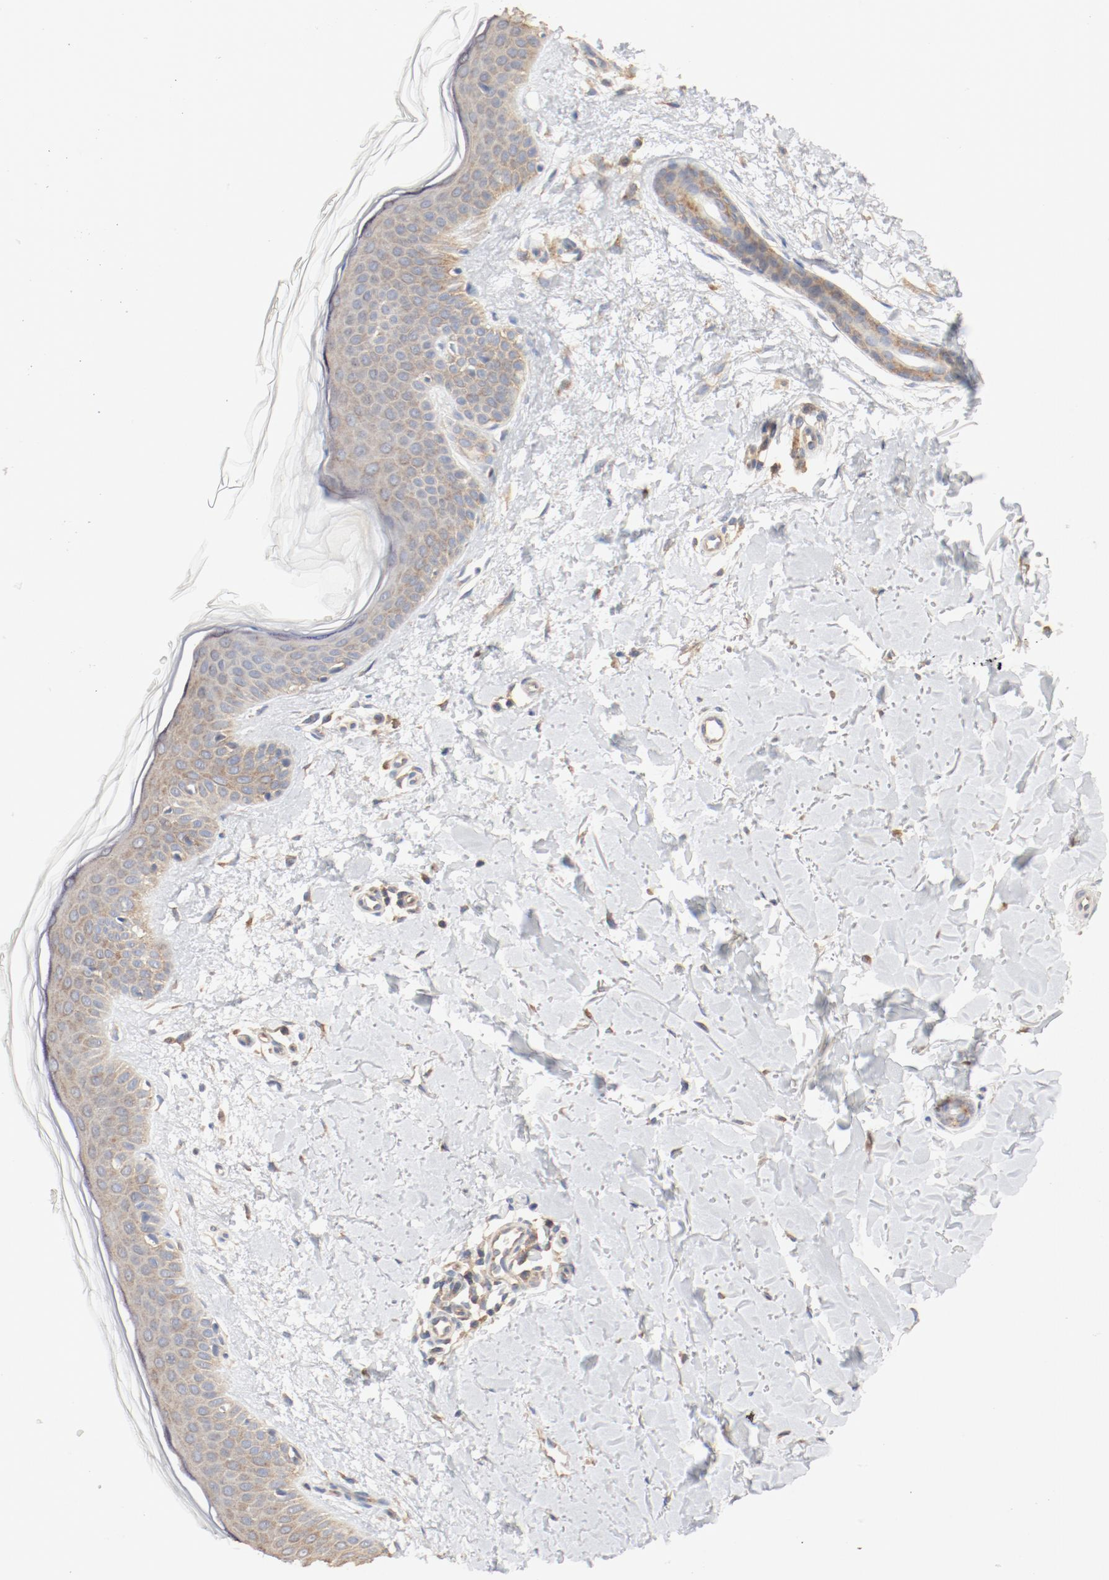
{"staining": {"intensity": "weak", "quantity": ">75%", "location": "cytoplasmic/membranous"}, "tissue": "skin", "cell_type": "Fibroblasts", "image_type": "normal", "snomed": [{"axis": "morphology", "description": "Normal tissue, NOS"}, {"axis": "topography", "description": "Skin"}], "caption": "Normal skin shows weak cytoplasmic/membranous positivity in approximately >75% of fibroblasts, visualized by immunohistochemistry.", "gene": "RPS6", "patient": {"sex": "female", "age": 56}}